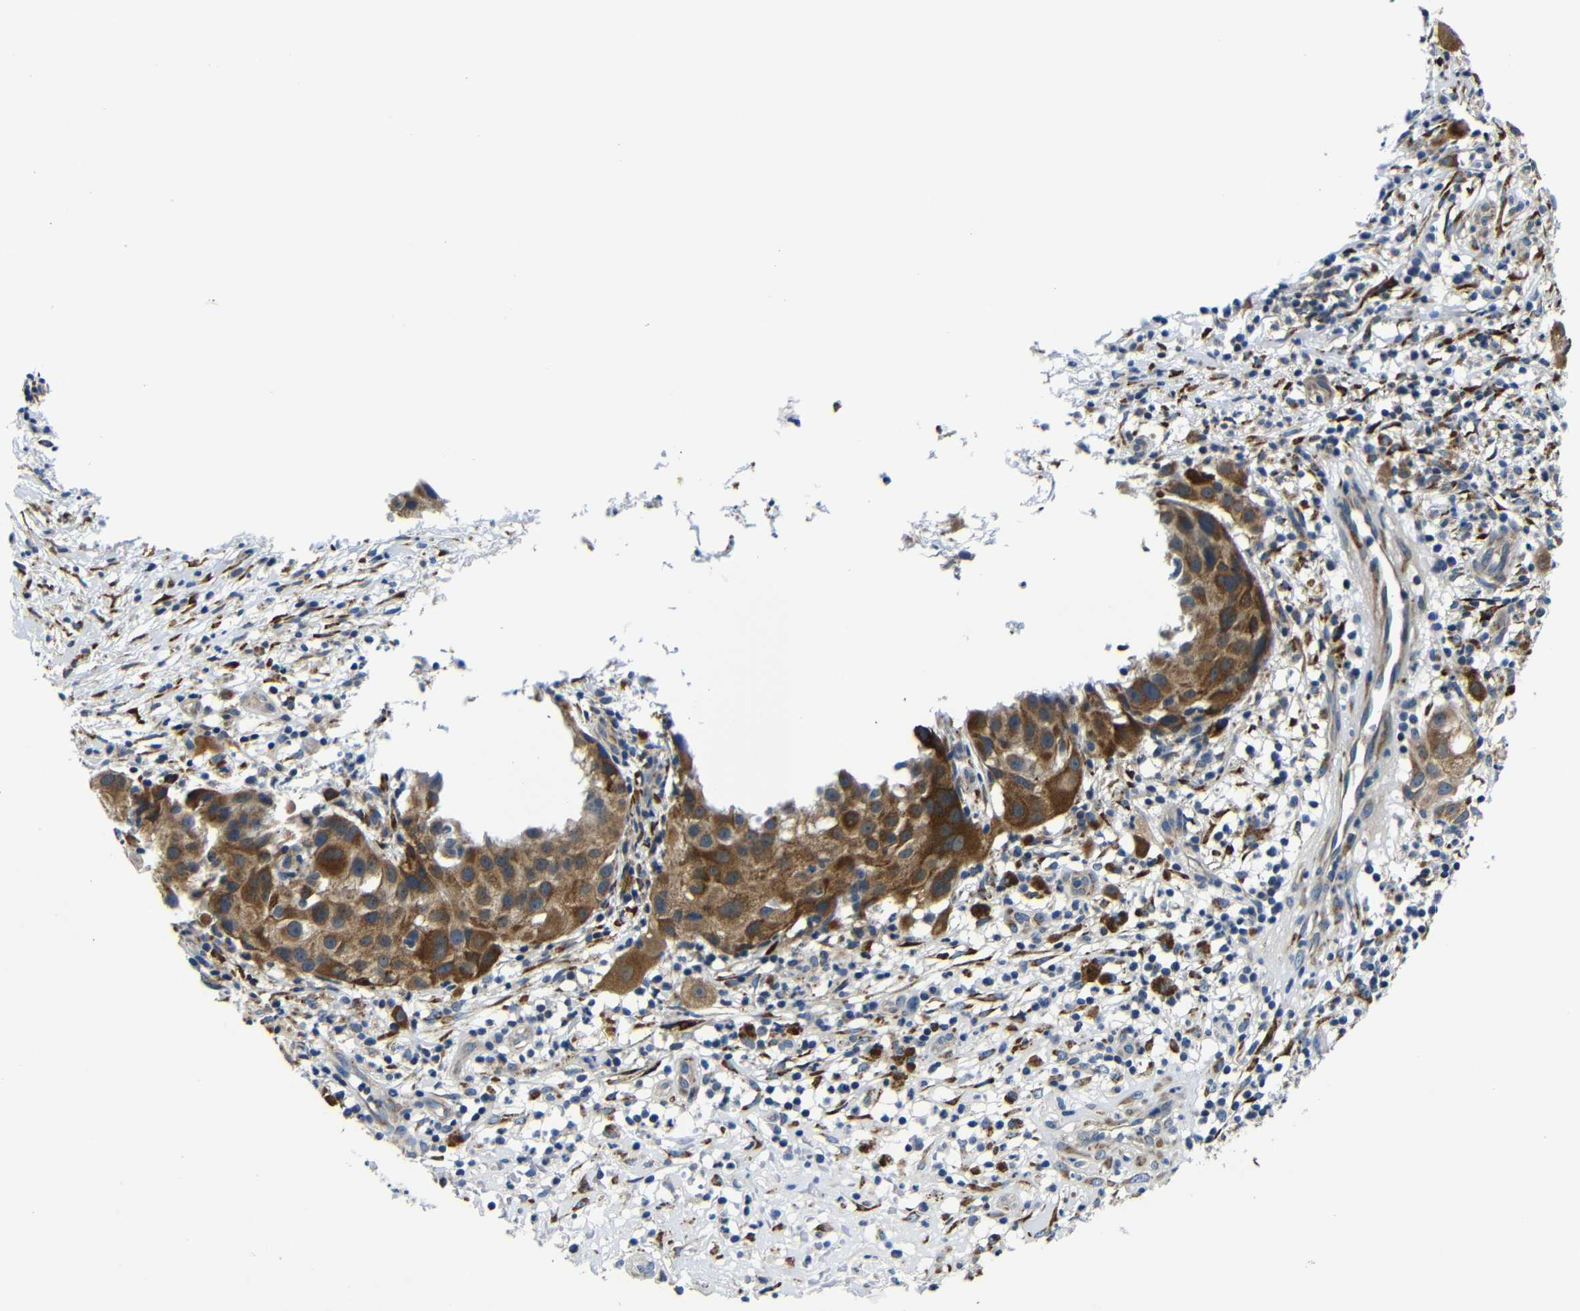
{"staining": {"intensity": "moderate", "quantity": ">75%", "location": "cytoplasmic/membranous"}, "tissue": "melanoma", "cell_type": "Tumor cells", "image_type": "cancer", "snomed": [{"axis": "morphology", "description": "Necrosis, NOS"}, {"axis": "morphology", "description": "Malignant melanoma, NOS"}, {"axis": "topography", "description": "Skin"}], "caption": "About >75% of tumor cells in malignant melanoma demonstrate moderate cytoplasmic/membranous protein staining as visualized by brown immunohistochemical staining.", "gene": "FKBP14", "patient": {"sex": "female", "age": 87}}